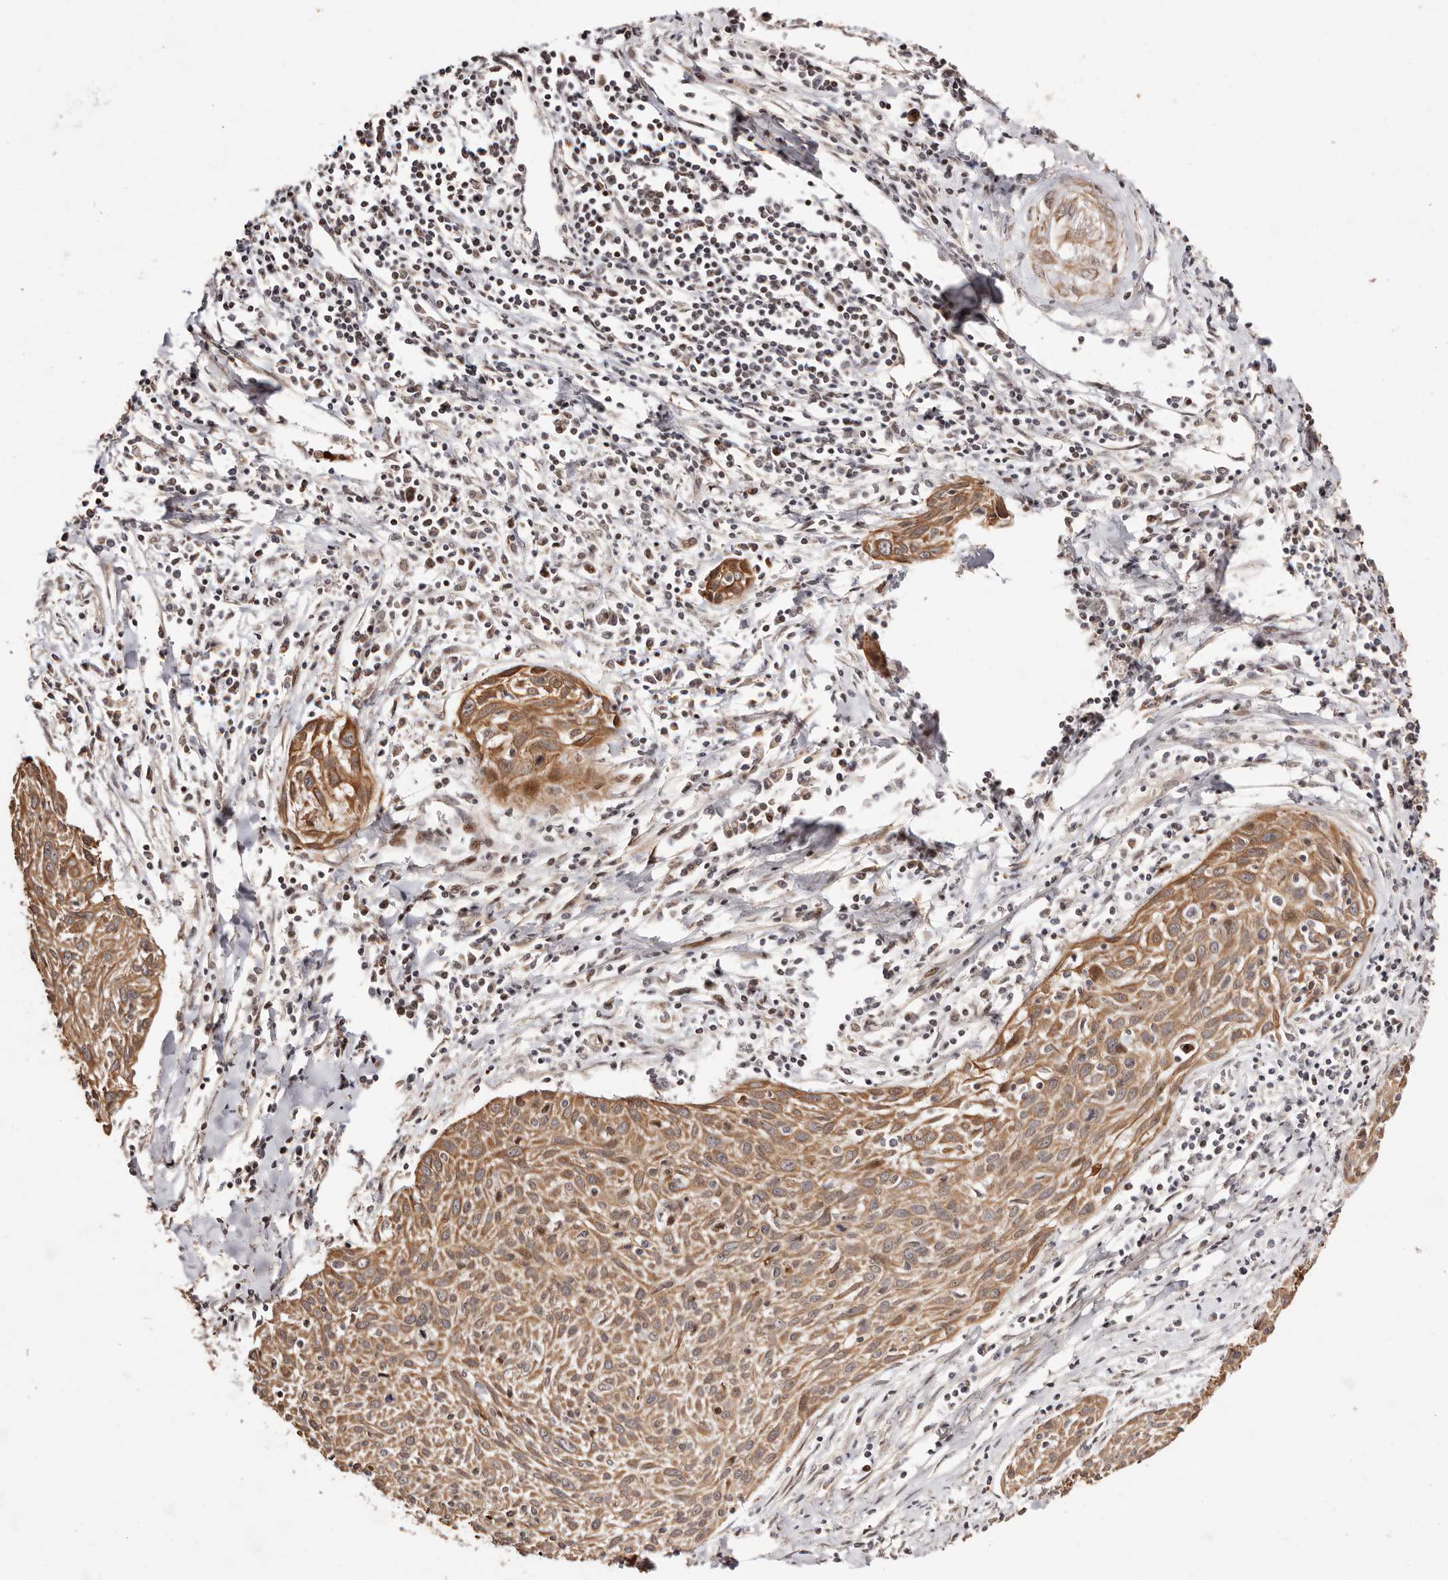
{"staining": {"intensity": "moderate", "quantity": ">75%", "location": "cytoplasmic/membranous"}, "tissue": "cervical cancer", "cell_type": "Tumor cells", "image_type": "cancer", "snomed": [{"axis": "morphology", "description": "Squamous cell carcinoma, NOS"}, {"axis": "topography", "description": "Cervix"}], "caption": "Squamous cell carcinoma (cervical) was stained to show a protein in brown. There is medium levels of moderate cytoplasmic/membranous expression in about >75% of tumor cells.", "gene": "HIVEP3", "patient": {"sex": "female", "age": 51}}